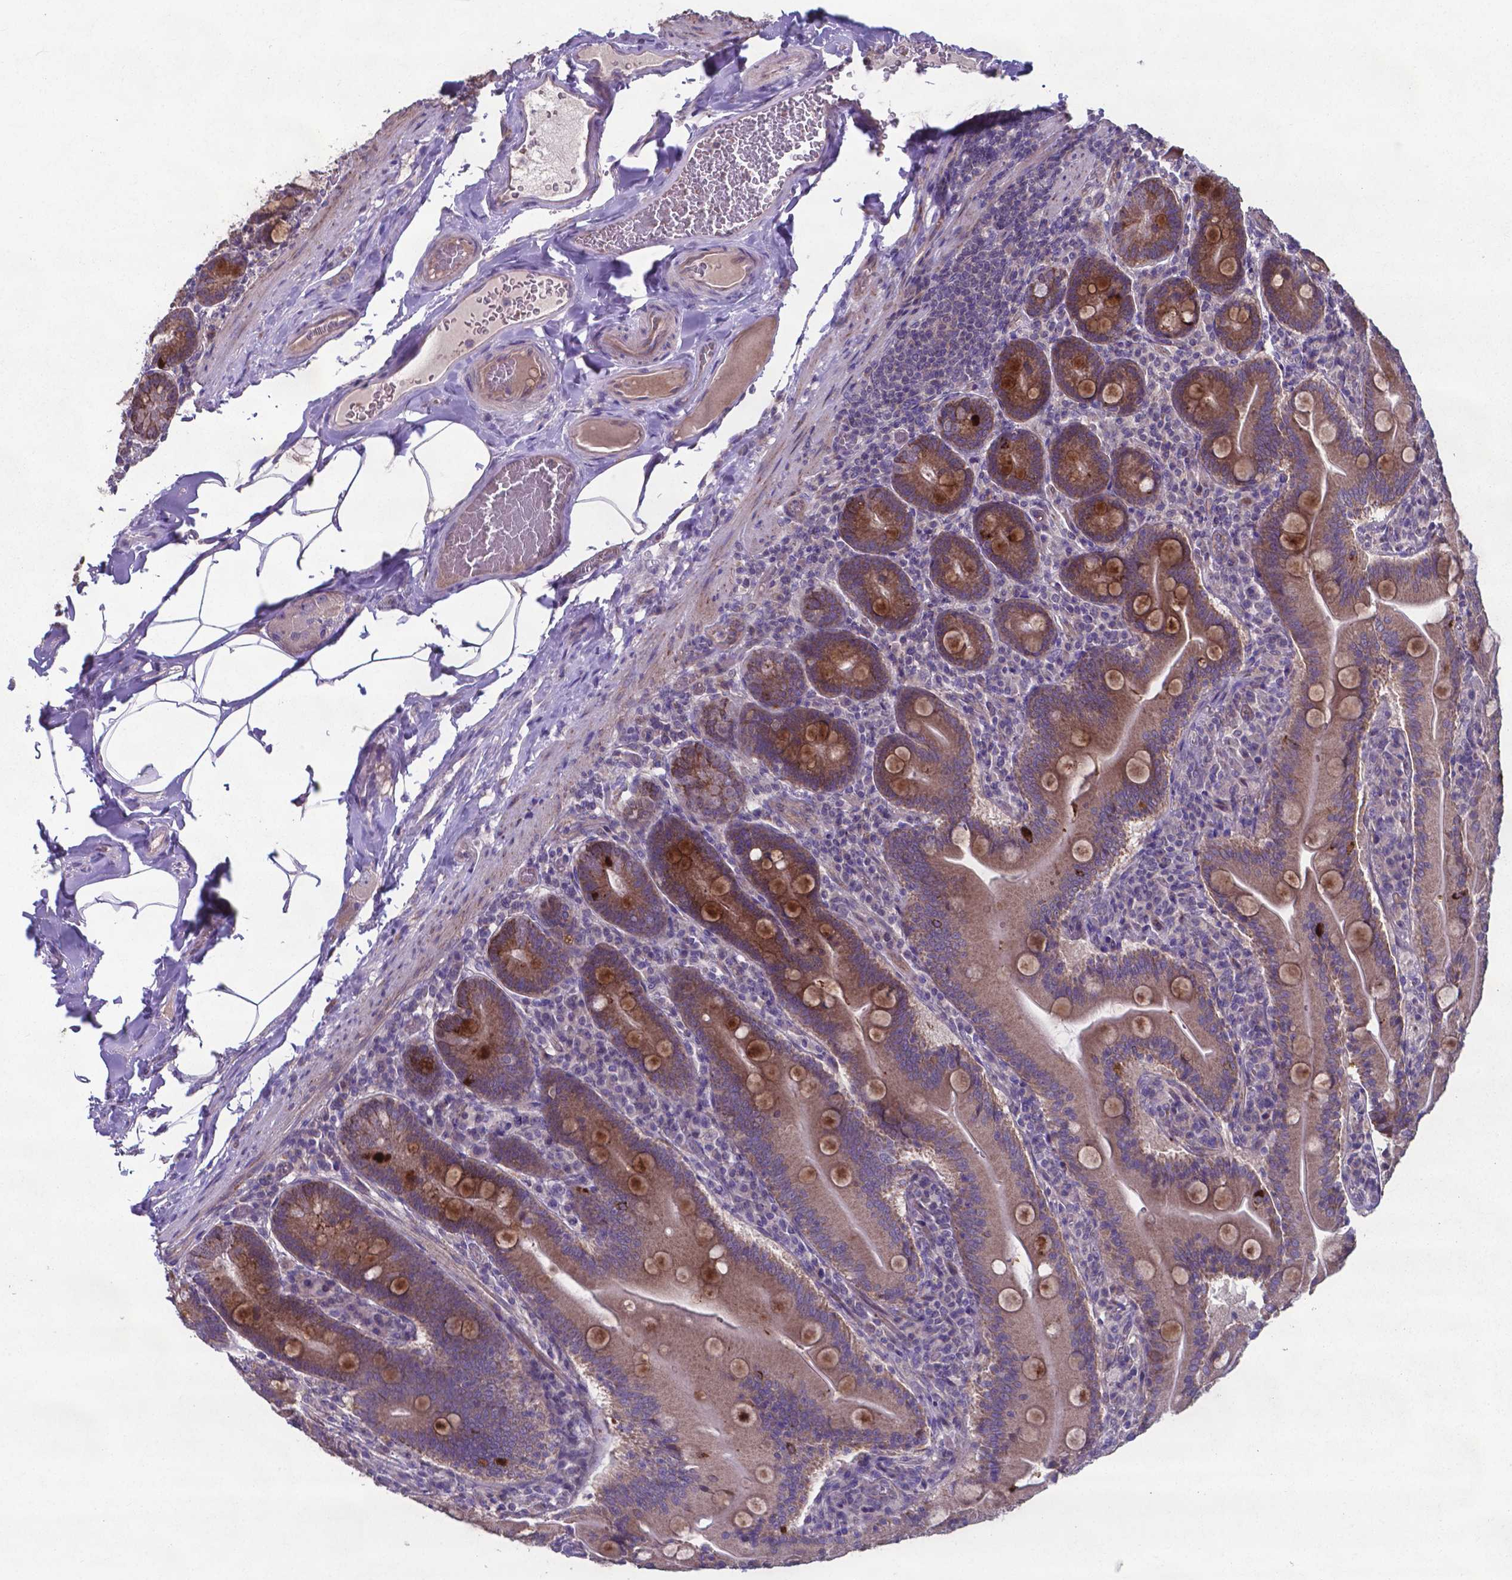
{"staining": {"intensity": "moderate", "quantity": ">75%", "location": "cytoplasmic/membranous"}, "tissue": "small intestine", "cell_type": "Glandular cells", "image_type": "normal", "snomed": [{"axis": "morphology", "description": "Normal tissue, NOS"}, {"axis": "topography", "description": "Small intestine"}], "caption": "Glandular cells demonstrate medium levels of moderate cytoplasmic/membranous expression in about >75% of cells in benign human small intestine. Using DAB (3,3'-diaminobenzidine) (brown) and hematoxylin (blue) stains, captured at high magnification using brightfield microscopy.", "gene": "TYRO3", "patient": {"sex": "male", "age": 37}}